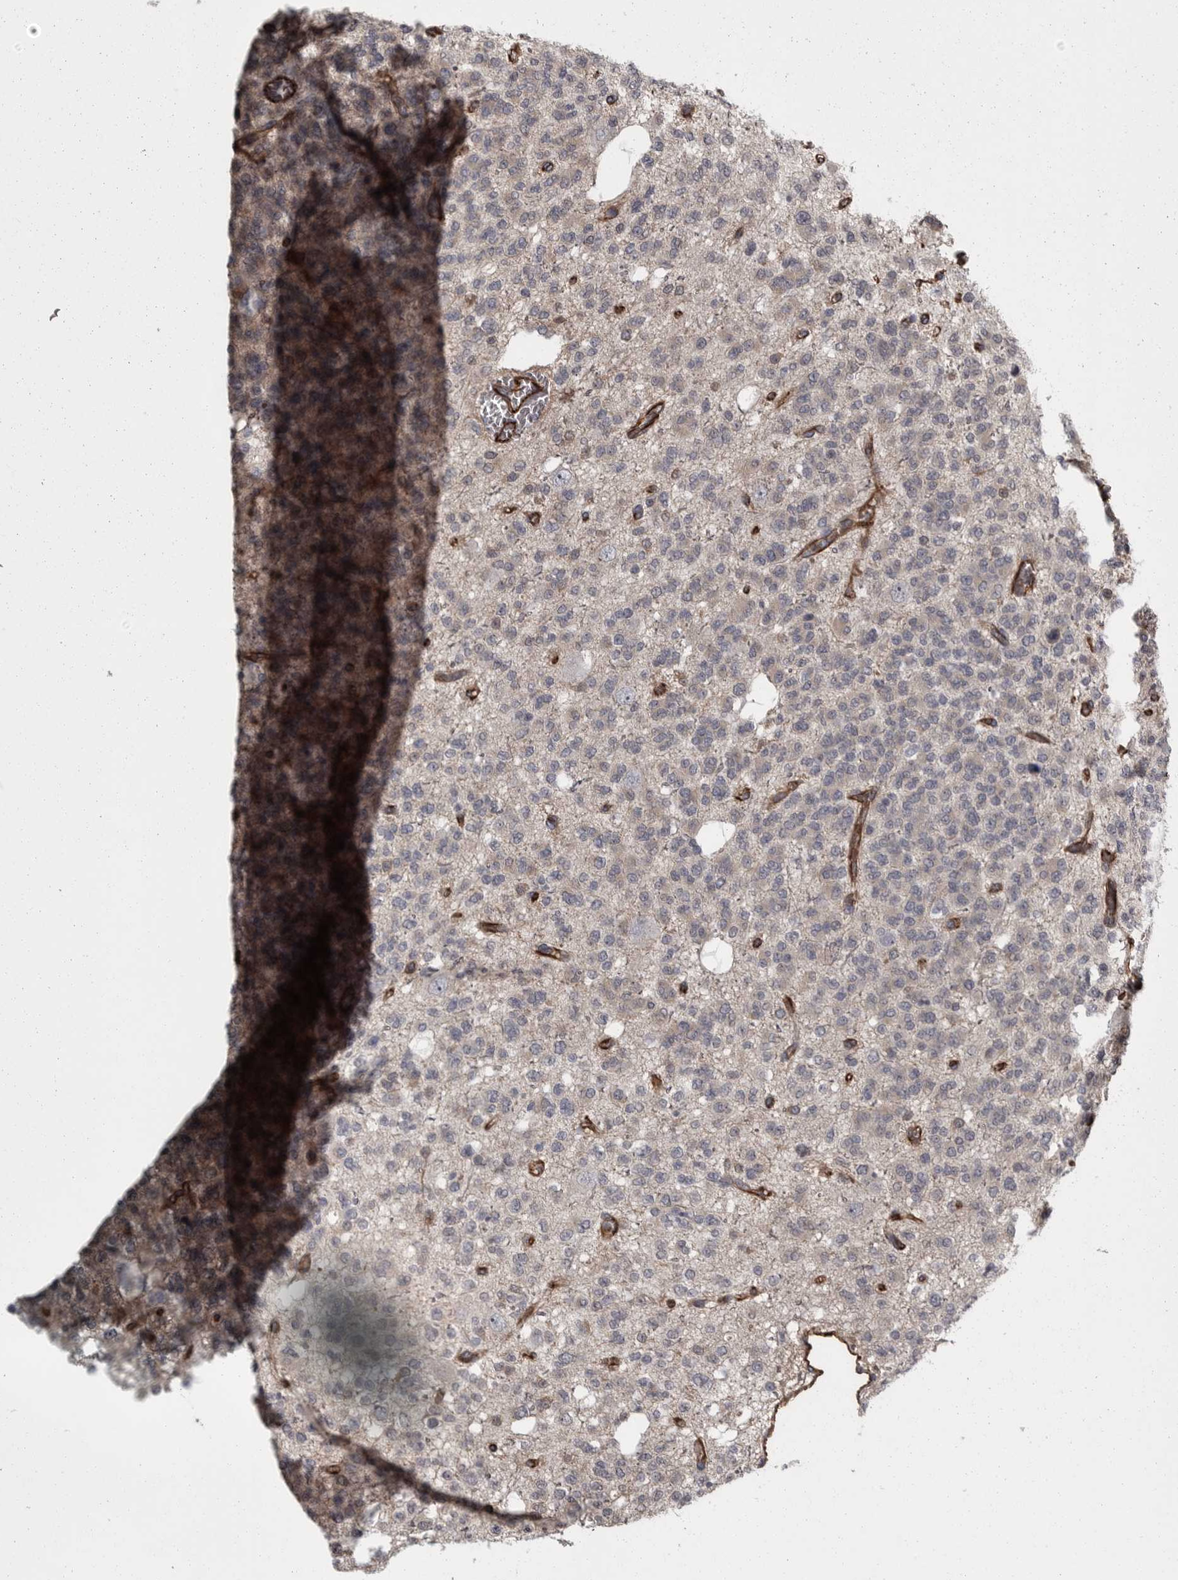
{"staining": {"intensity": "negative", "quantity": "none", "location": "none"}, "tissue": "glioma", "cell_type": "Tumor cells", "image_type": "cancer", "snomed": [{"axis": "morphology", "description": "Glioma, malignant, Low grade"}, {"axis": "topography", "description": "Brain"}], "caption": "This is a histopathology image of immunohistochemistry (IHC) staining of malignant low-grade glioma, which shows no expression in tumor cells. The staining is performed using DAB brown chromogen with nuclei counter-stained in using hematoxylin.", "gene": "FAAP100", "patient": {"sex": "male", "age": 38}}